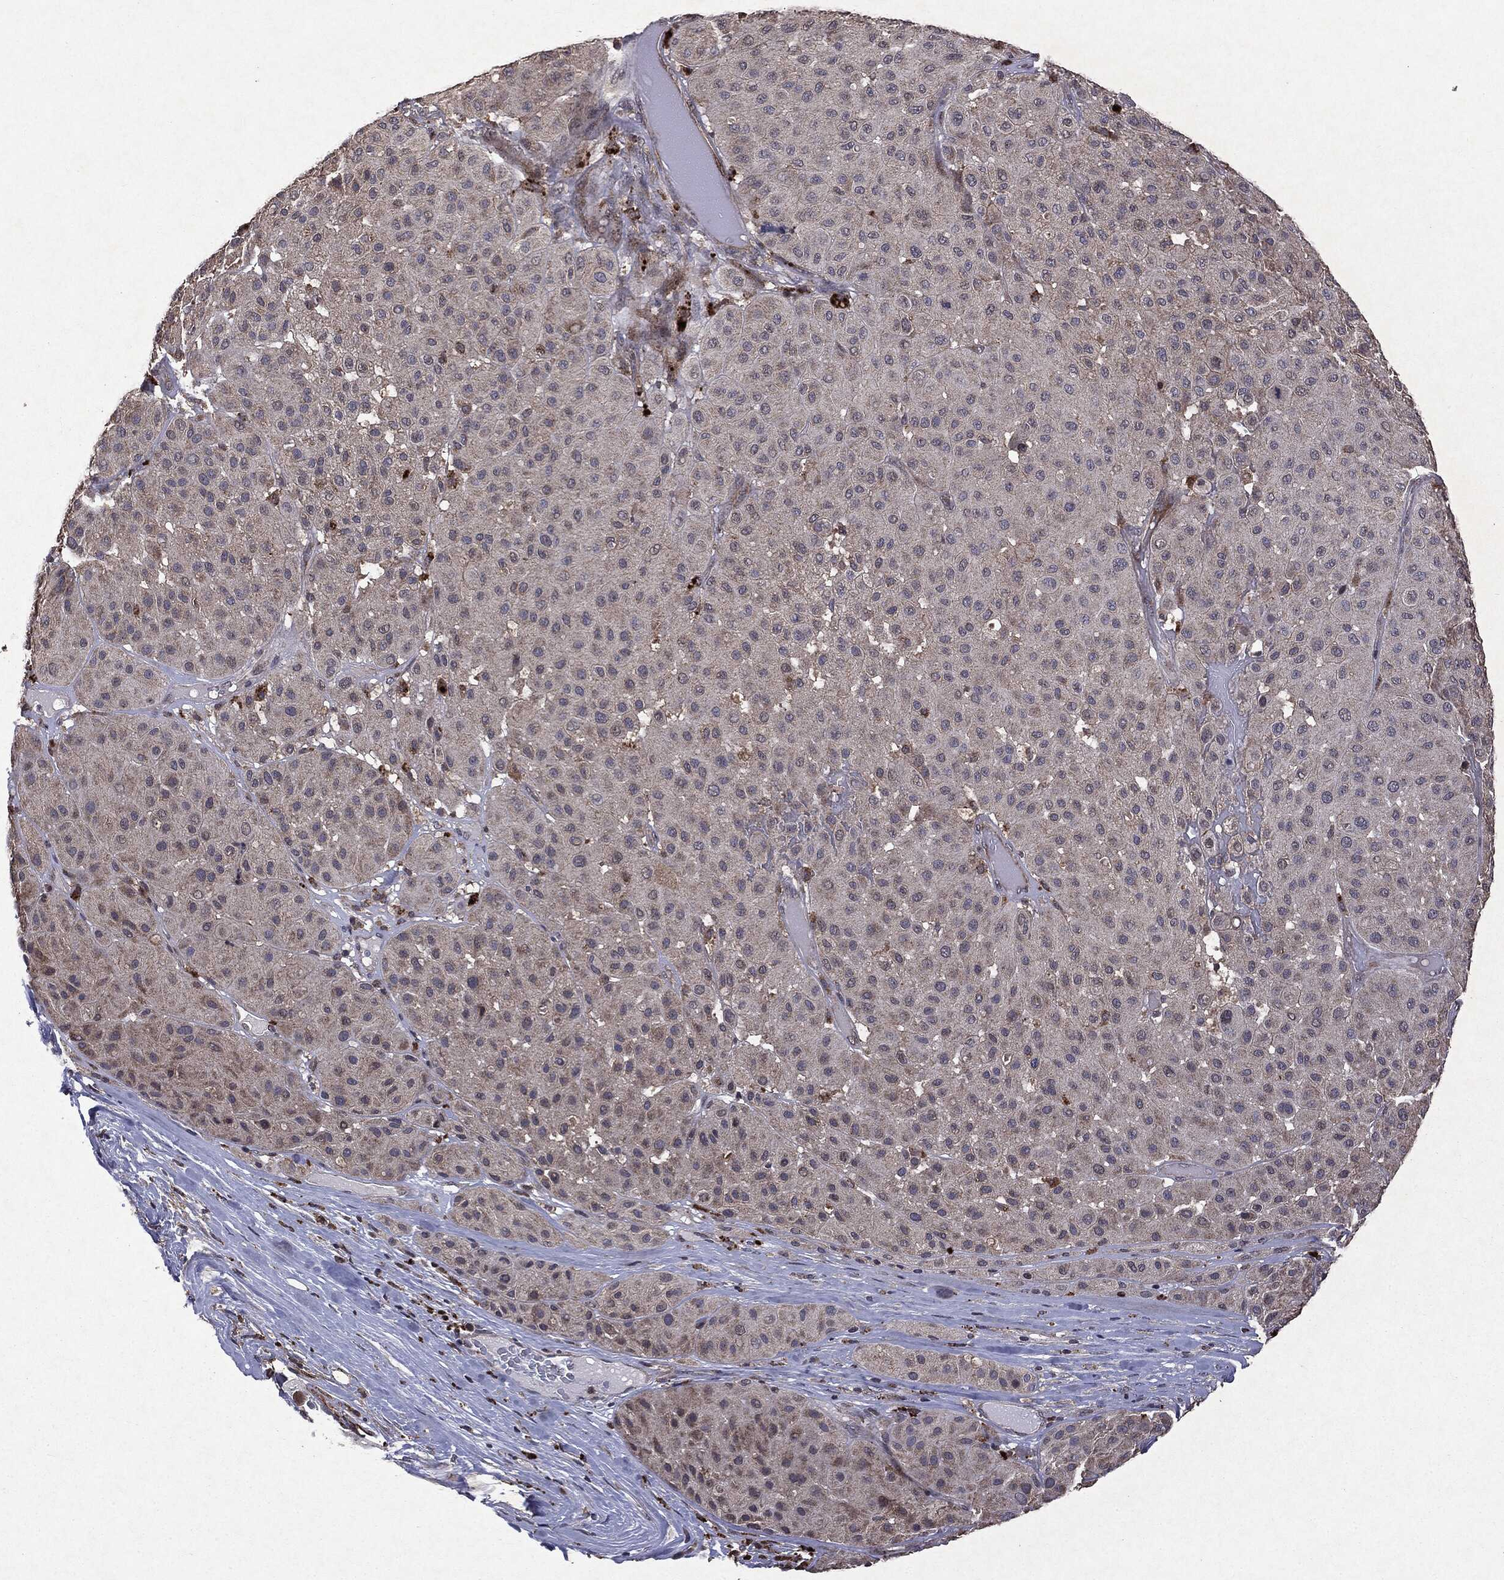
{"staining": {"intensity": "negative", "quantity": "none", "location": "none"}, "tissue": "melanoma", "cell_type": "Tumor cells", "image_type": "cancer", "snomed": [{"axis": "morphology", "description": "Malignant melanoma, Metastatic site"}, {"axis": "topography", "description": "Smooth muscle"}], "caption": "Protein analysis of malignant melanoma (metastatic site) displays no significant positivity in tumor cells. (Immunohistochemistry (ihc), brightfield microscopy, high magnification).", "gene": "PTEN", "patient": {"sex": "male", "age": 41}}